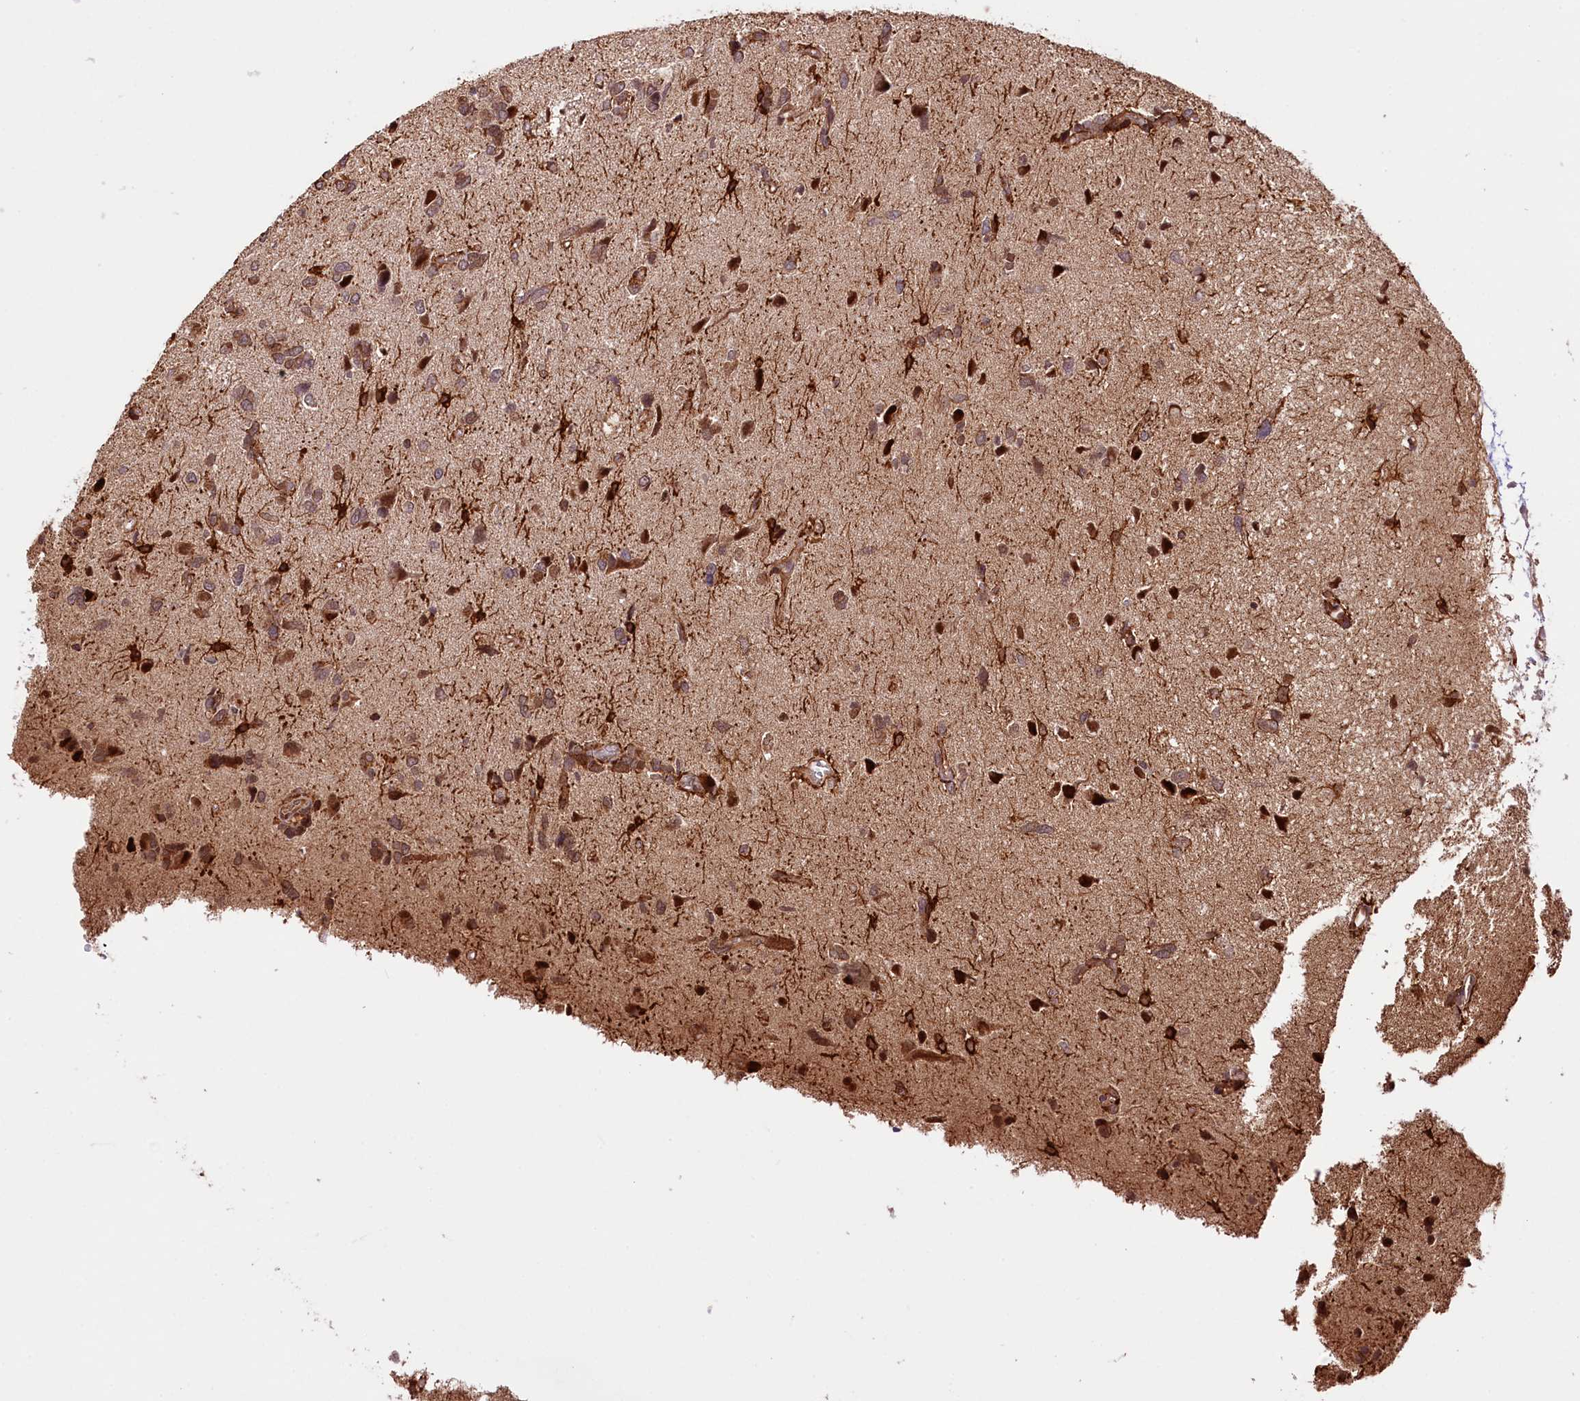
{"staining": {"intensity": "moderate", "quantity": "25%-75%", "location": "cytoplasmic/membranous,nuclear"}, "tissue": "glioma", "cell_type": "Tumor cells", "image_type": "cancer", "snomed": [{"axis": "morphology", "description": "Glioma, malignant, High grade"}, {"axis": "topography", "description": "Brain"}], "caption": "Protein expression analysis of human glioma reveals moderate cytoplasmic/membranous and nuclear positivity in about 25%-75% of tumor cells.", "gene": "CUTC", "patient": {"sex": "female", "age": 59}}